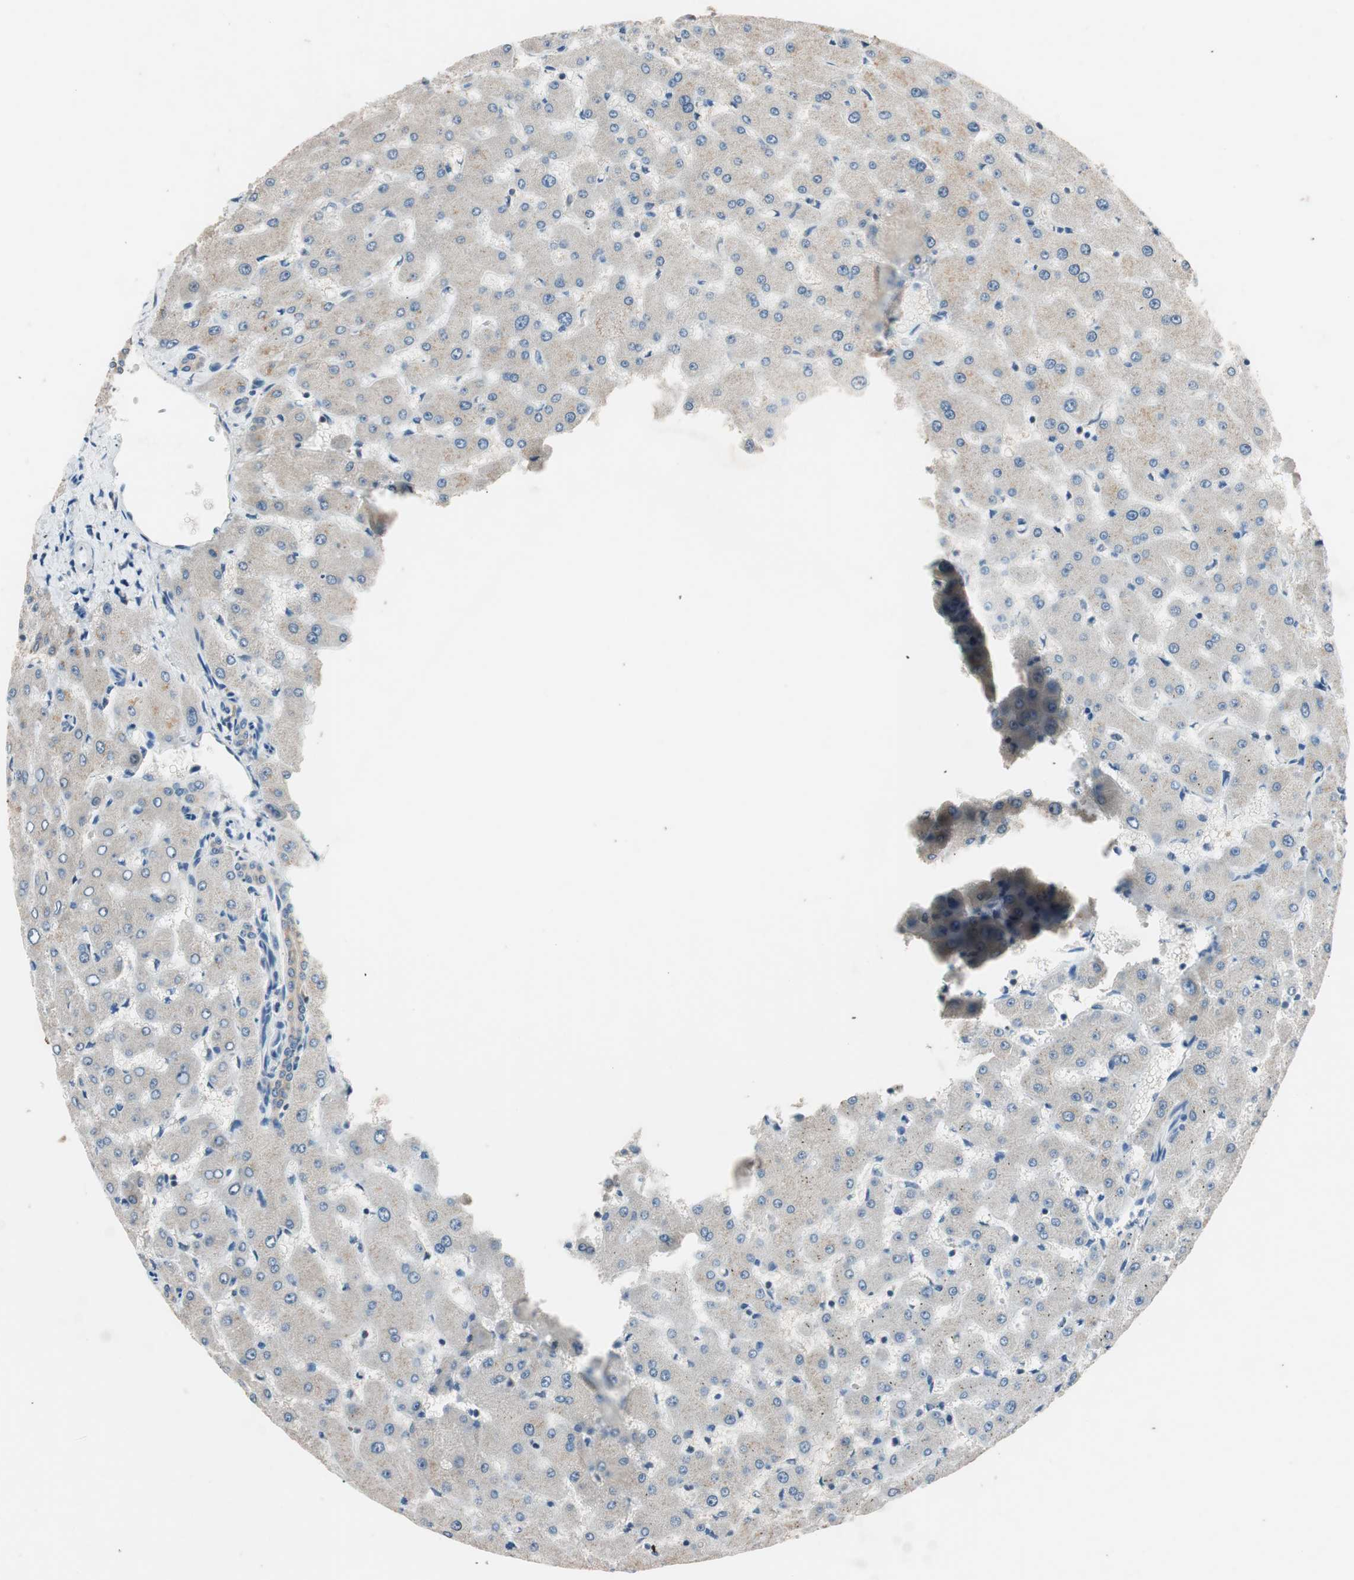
{"staining": {"intensity": "weak", "quantity": ">75%", "location": "cytoplasmic/membranous"}, "tissue": "liver", "cell_type": "Cholangiocytes", "image_type": "normal", "snomed": [{"axis": "morphology", "description": "Normal tissue, NOS"}, {"axis": "topography", "description": "Liver"}], "caption": "About >75% of cholangiocytes in normal liver display weak cytoplasmic/membranous protein staining as visualized by brown immunohistochemical staining.", "gene": "SERPINB5", "patient": {"sex": "female", "age": 63}}